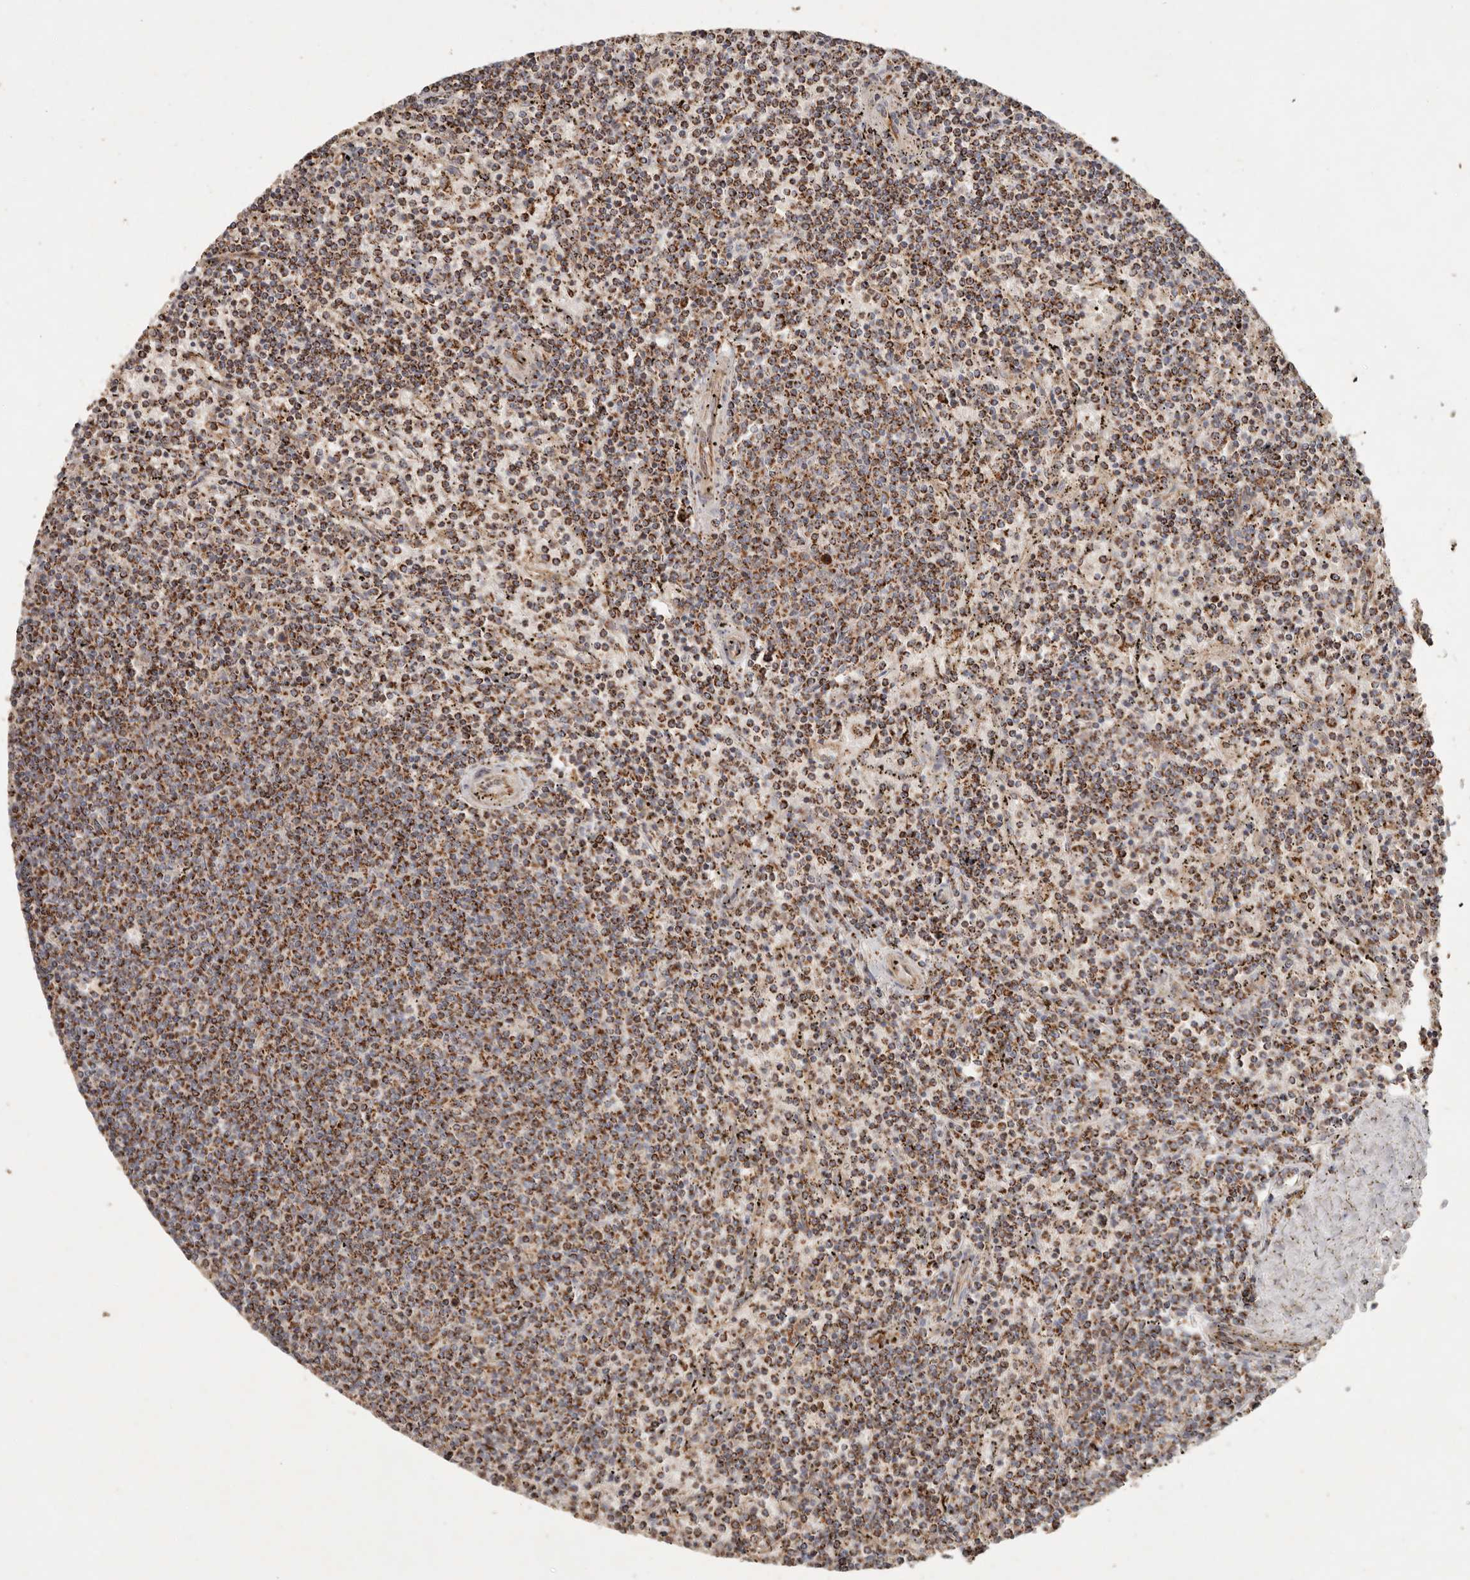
{"staining": {"intensity": "strong", "quantity": ">75%", "location": "cytoplasmic/membranous"}, "tissue": "lymphoma", "cell_type": "Tumor cells", "image_type": "cancer", "snomed": [{"axis": "morphology", "description": "Malignant lymphoma, non-Hodgkin's type, Low grade"}, {"axis": "topography", "description": "Spleen"}], "caption": "Protein analysis of malignant lymphoma, non-Hodgkin's type (low-grade) tissue shows strong cytoplasmic/membranous expression in about >75% of tumor cells.", "gene": "ARHGEF10L", "patient": {"sex": "female", "age": 50}}